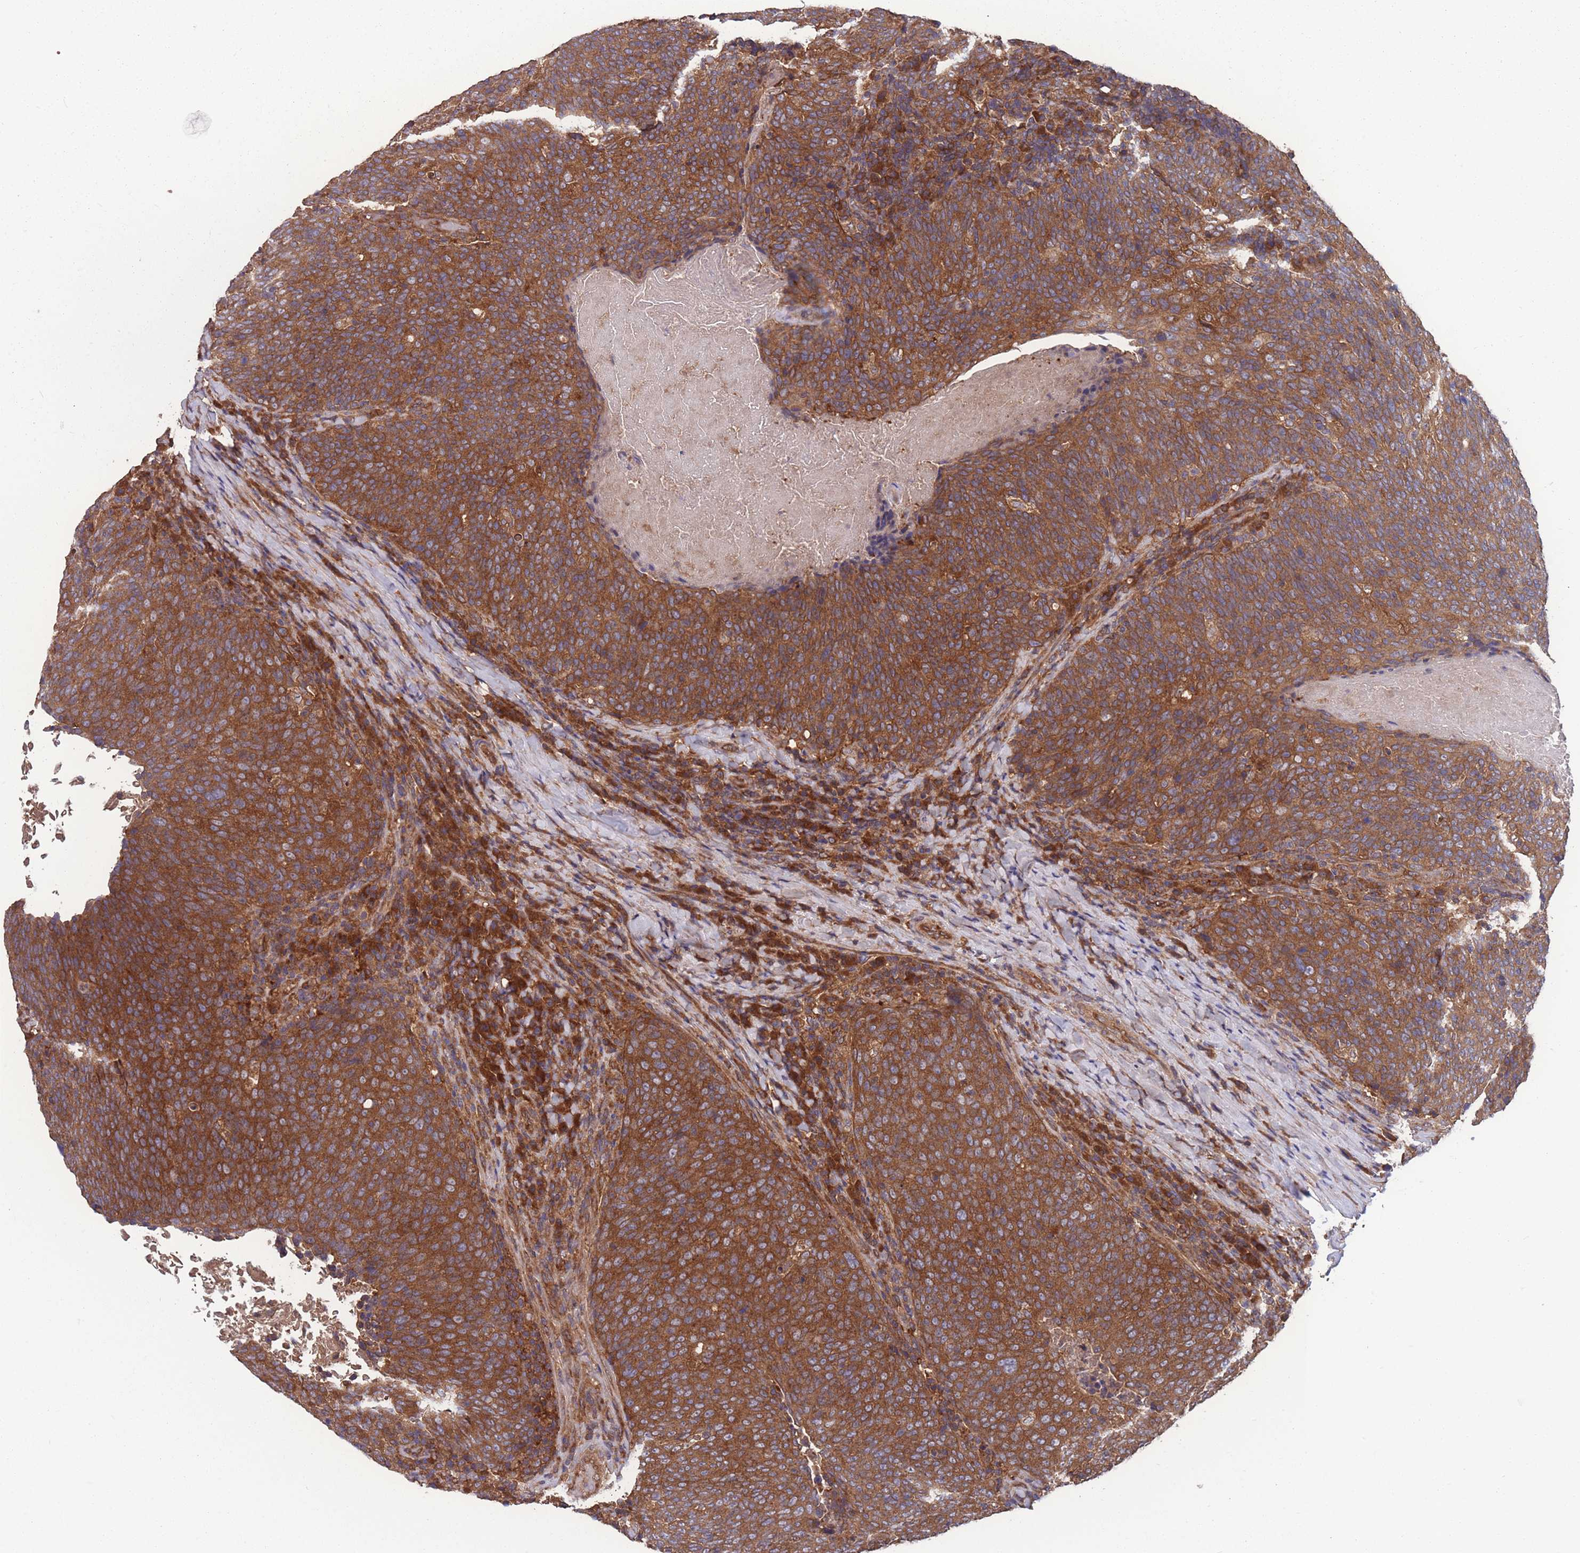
{"staining": {"intensity": "strong", "quantity": ">75%", "location": "cytoplasmic/membranous"}, "tissue": "head and neck cancer", "cell_type": "Tumor cells", "image_type": "cancer", "snomed": [{"axis": "morphology", "description": "Squamous cell carcinoma, NOS"}, {"axis": "morphology", "description": "Squamous cell carcinoma, metastatic, NOS"}, {"axis": "topography", "description": "Lymph node"}, {"axis": "topography", "description": "Head-Neck"}], "caption": "This image reveals immunohistochemistry (IHC) staining of head and neck cancer, with high strong cytoplasmic/membranous staining in approximately >75% of tumor cells.", "gene": "ZPR1", "patient": {"sex": "male", "age": 62}}